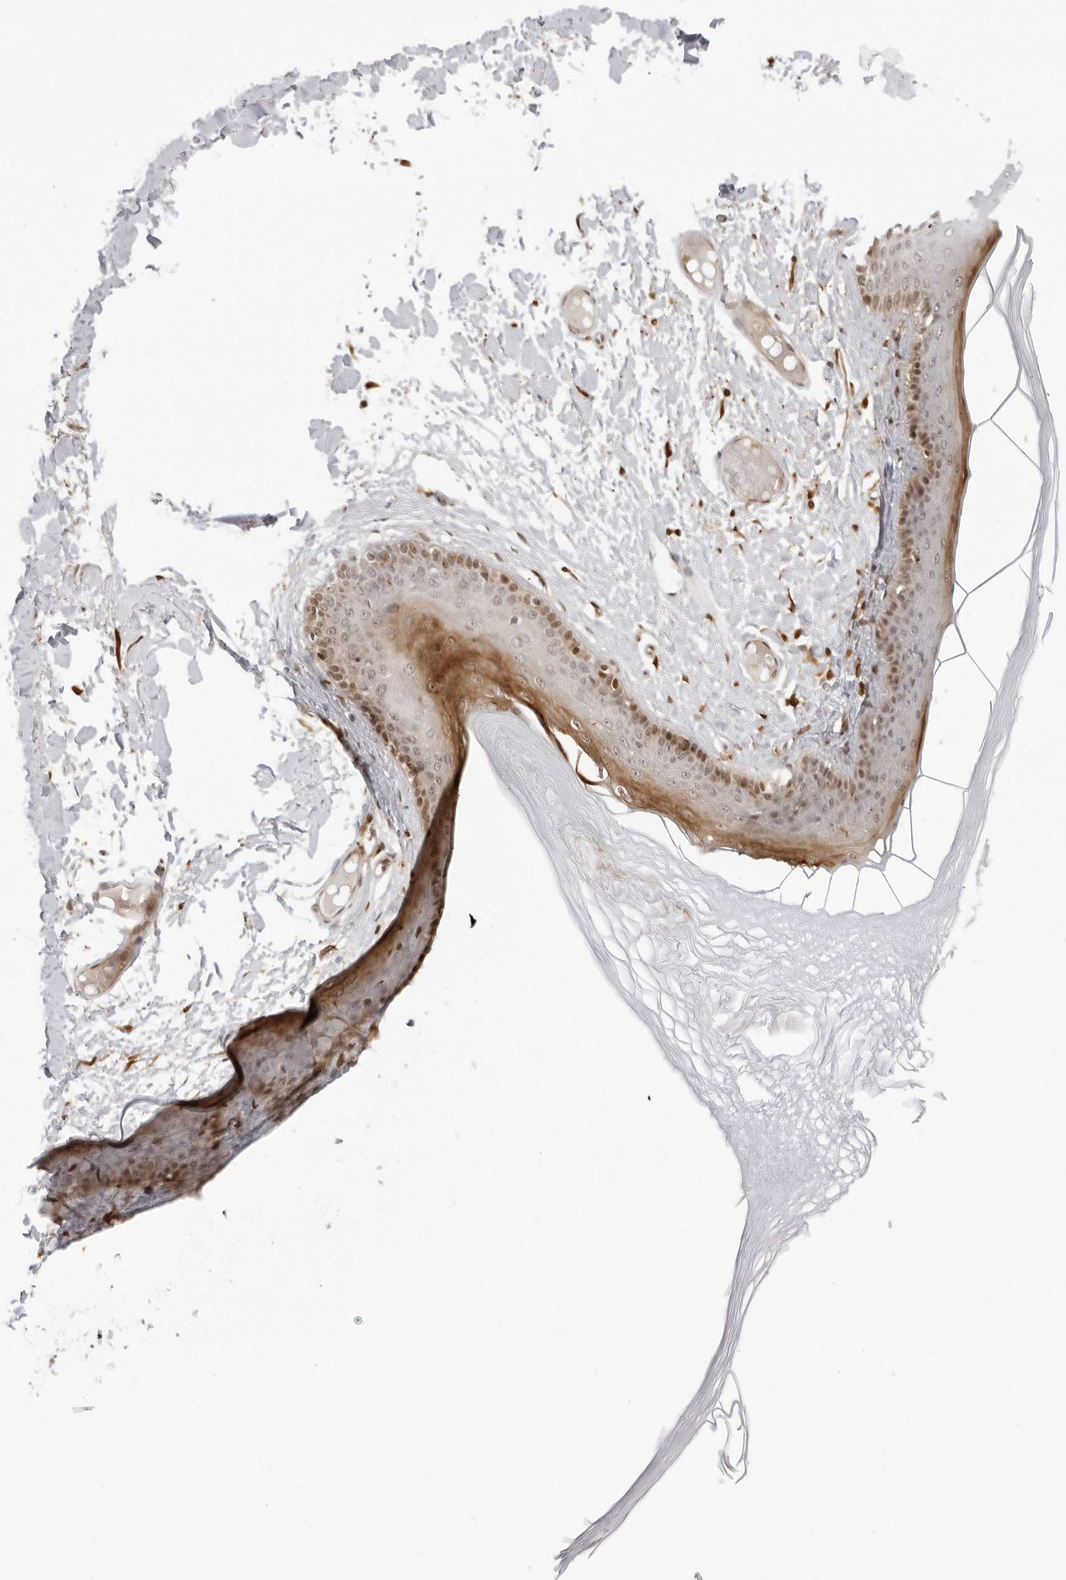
{"staining": {"intensity": "moderate", "quantity": "25%-75%", "location": "cytoplasmic/membranous,nuclear"}, "tissue": "skin", "cell_type": "Epidermal cells", "image_type": "normal", "snomed": [{"axis": "morphology", "description": "Normal tissue, NOS"}, {"axis": "topography", "description": "Vulva"}], "caption": "Protein staining of unremarkable skin reveals moderate cytoplasmic/membranous,nuclear positivity in approximately 25%-75% of epidermal cells. Nuclei are stained in blue.", "gene": "RNF146", "patient": {"sex": "female", "age": 73}}